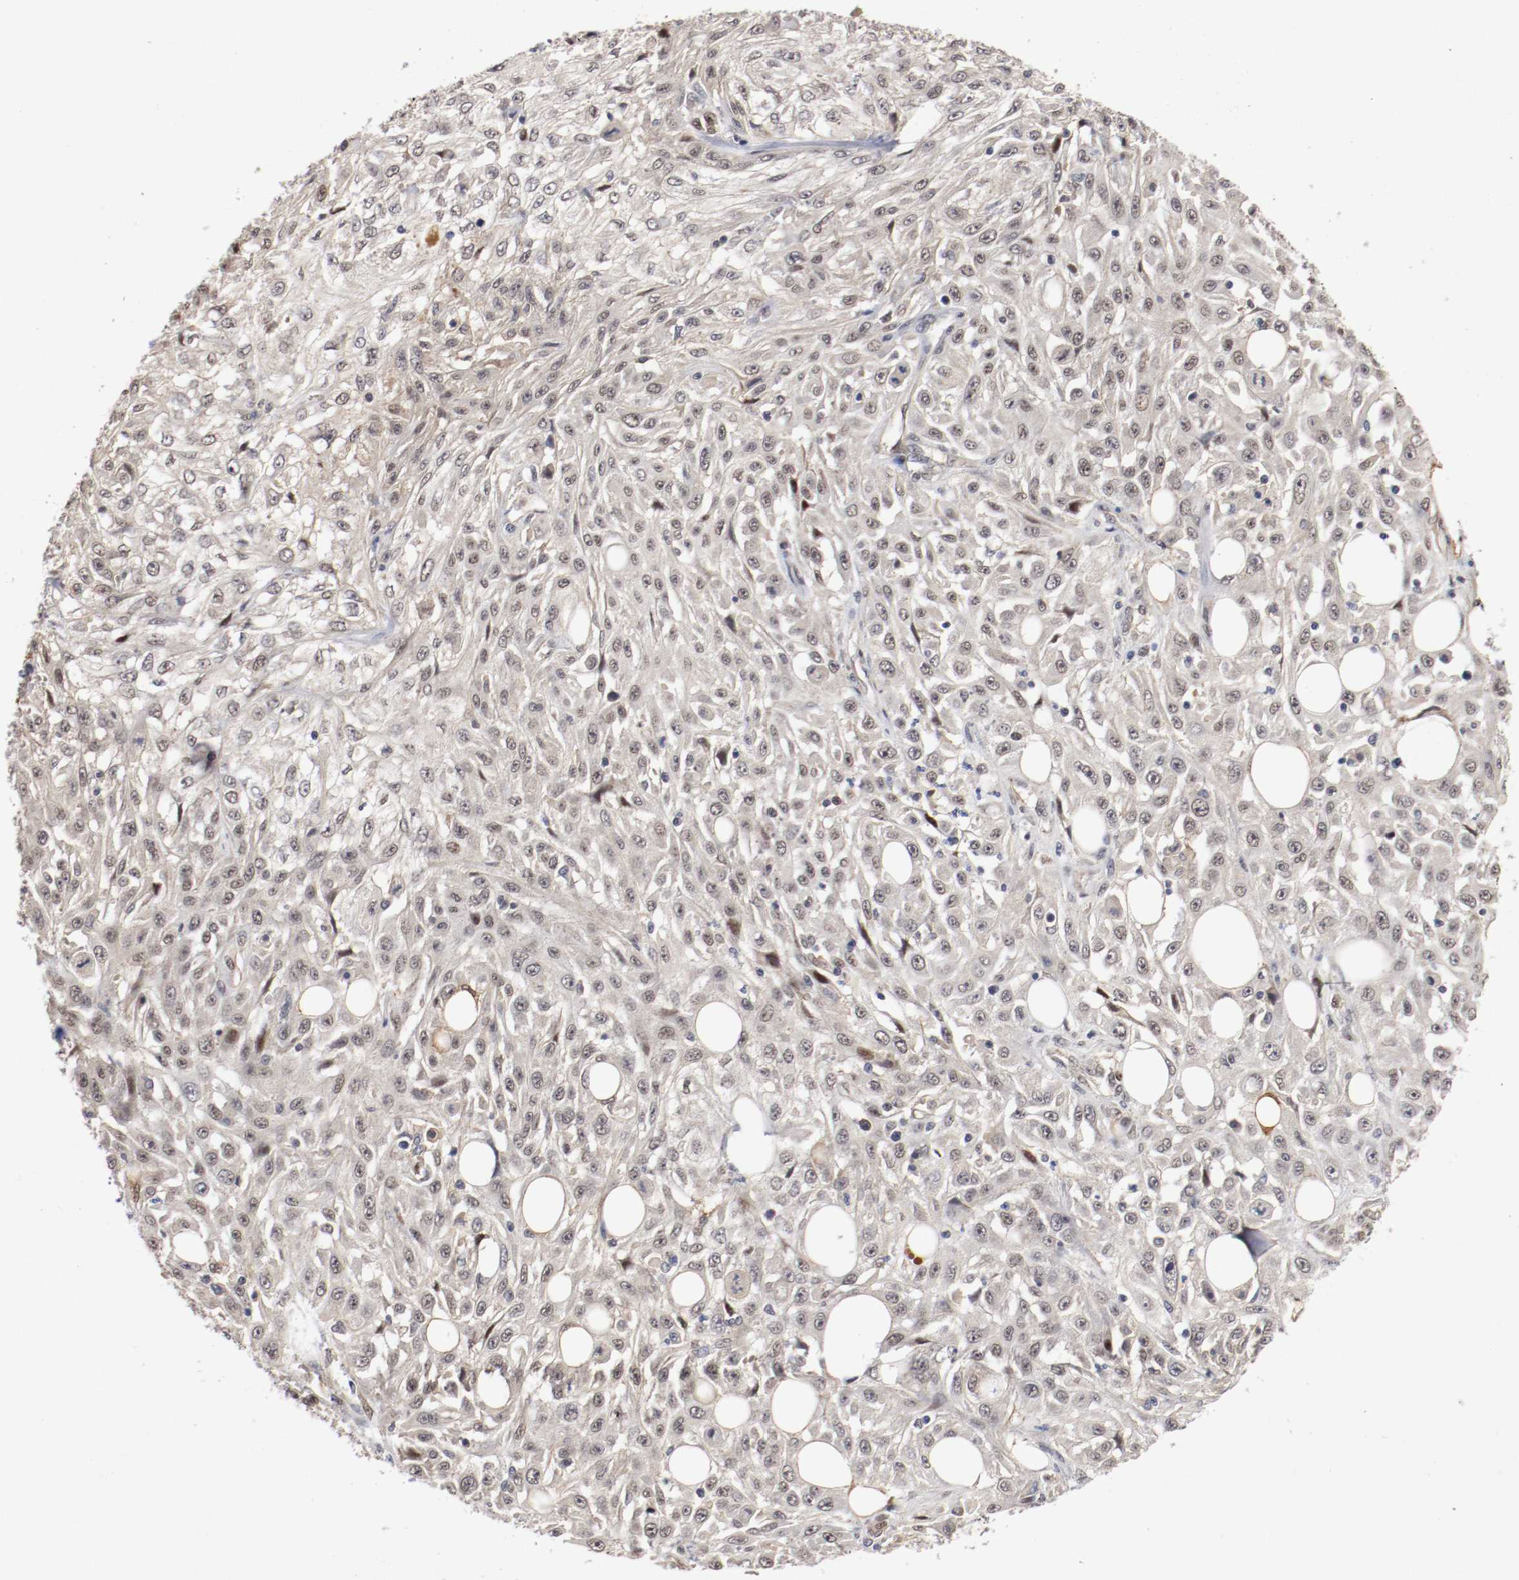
{"staining": {"intensity": "negative", "quantity": "none", "location": "none"}, "tissue": "skin cancer", "cell_type": "Tumor cells", "image_type": "cancer", "snomed": [{"axis": "morphology", "description": "Squamous cell carcinoma, NOS"}, {"axis": "topography", "description": "Skin"}], "caption": "A histopathology image of human skin cancer (squamous cell carcinoma) is negative for staining in tumor cells.", "gene": "DNMT3B", "patient": {"sex": "male", "age": 75}}